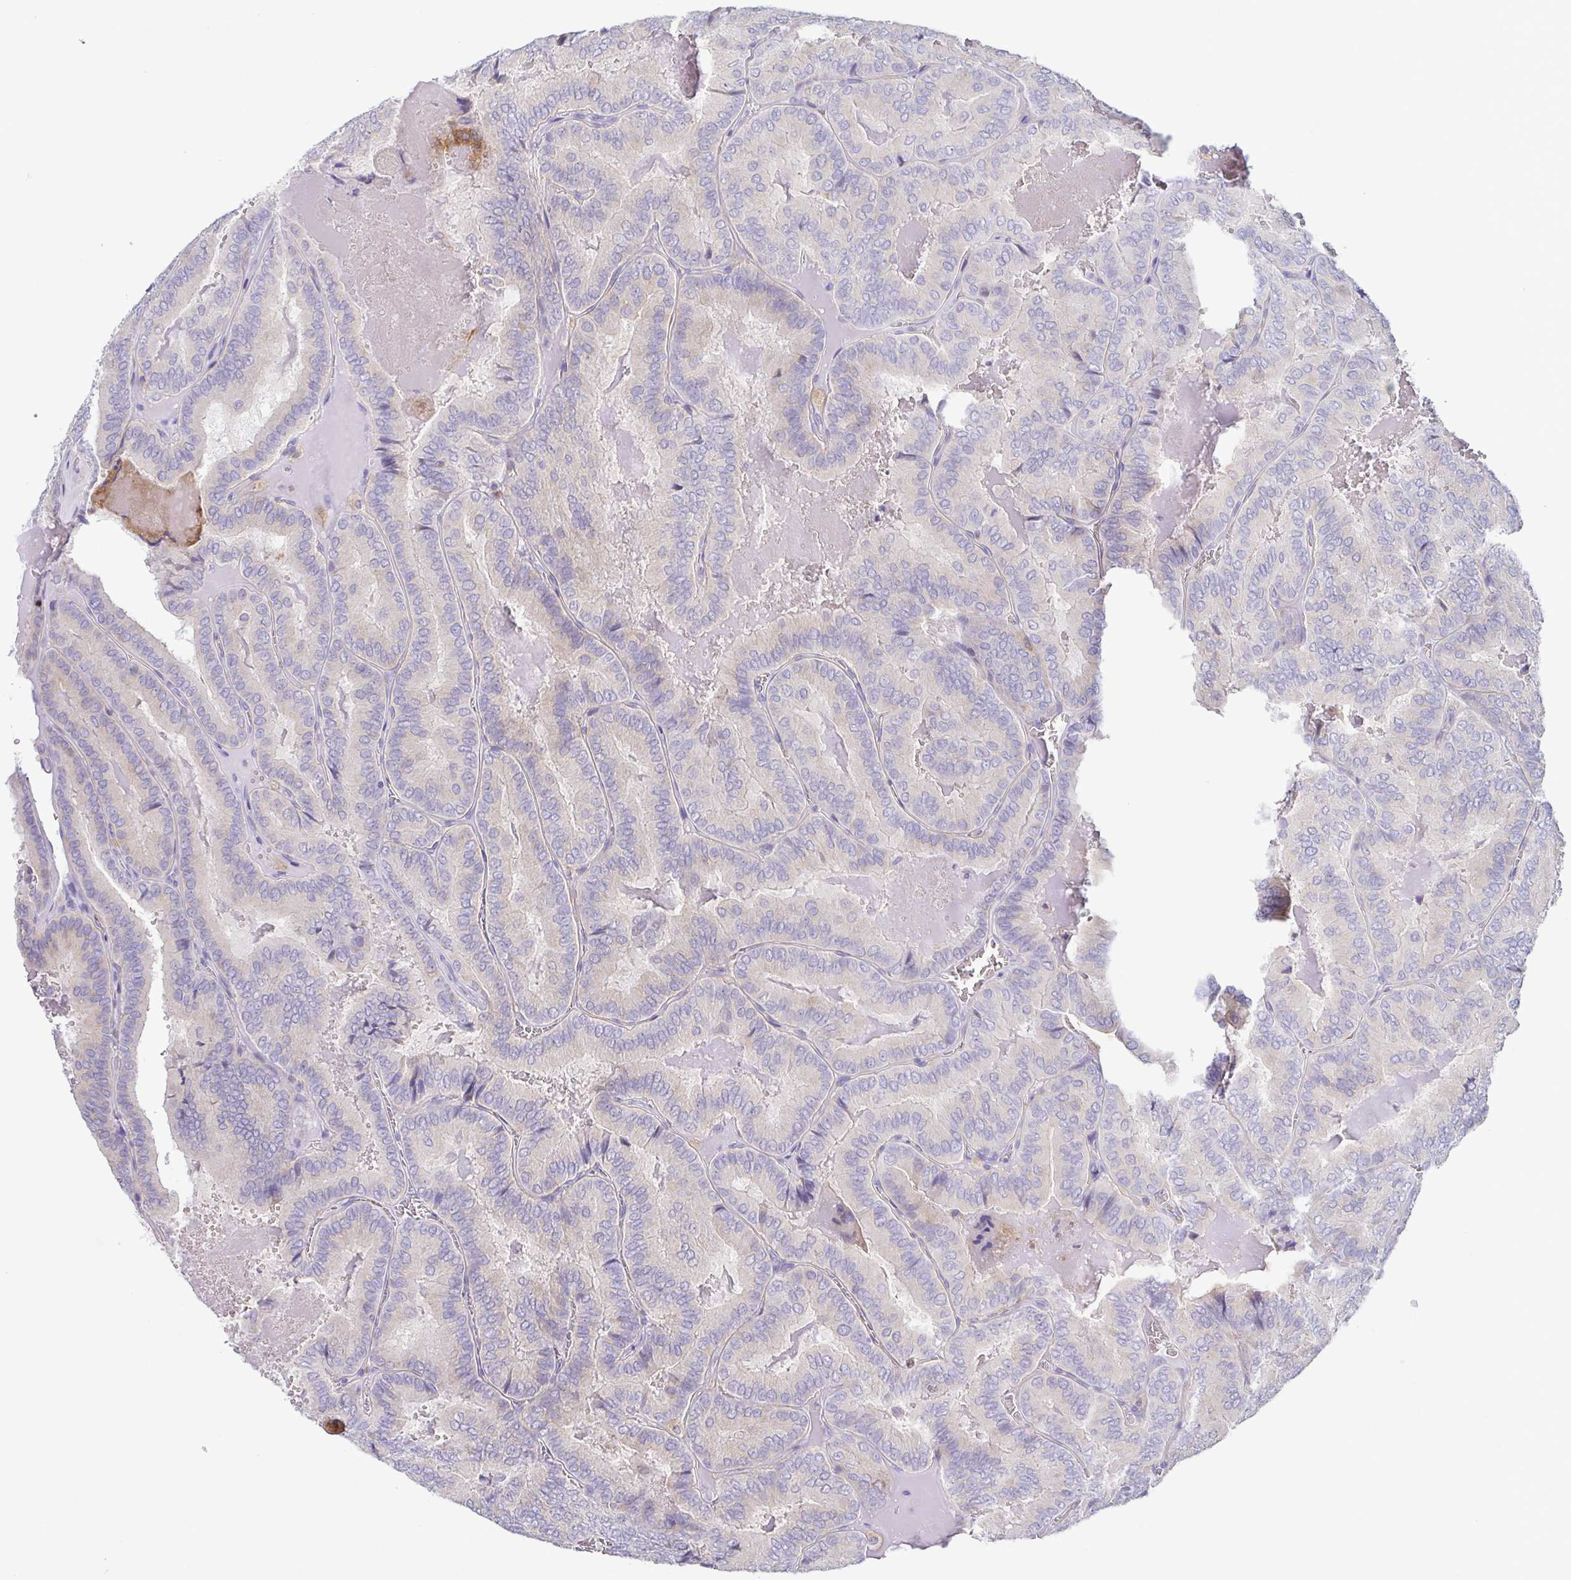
{"staining": {"intensity": "negative", "quantity": "none", "location": "none"}, "tissue": "thyroid cancer", "cell_type": "Tumor cells", "image_type": "cancer", "snomed": [{"axis": "morphology", "description": "Papillary adenocarcinoma, NOS"}, {"axis": "topography", "description": "Thyroid gland"}], "caption": "Human thyroid cancer (papillary adenocarcinoma) stained for a protein using IHC displays no positivity in tumor cells.", "gene": "ATP6V1G2", "patient": {"sex": "female", "age": 75}}